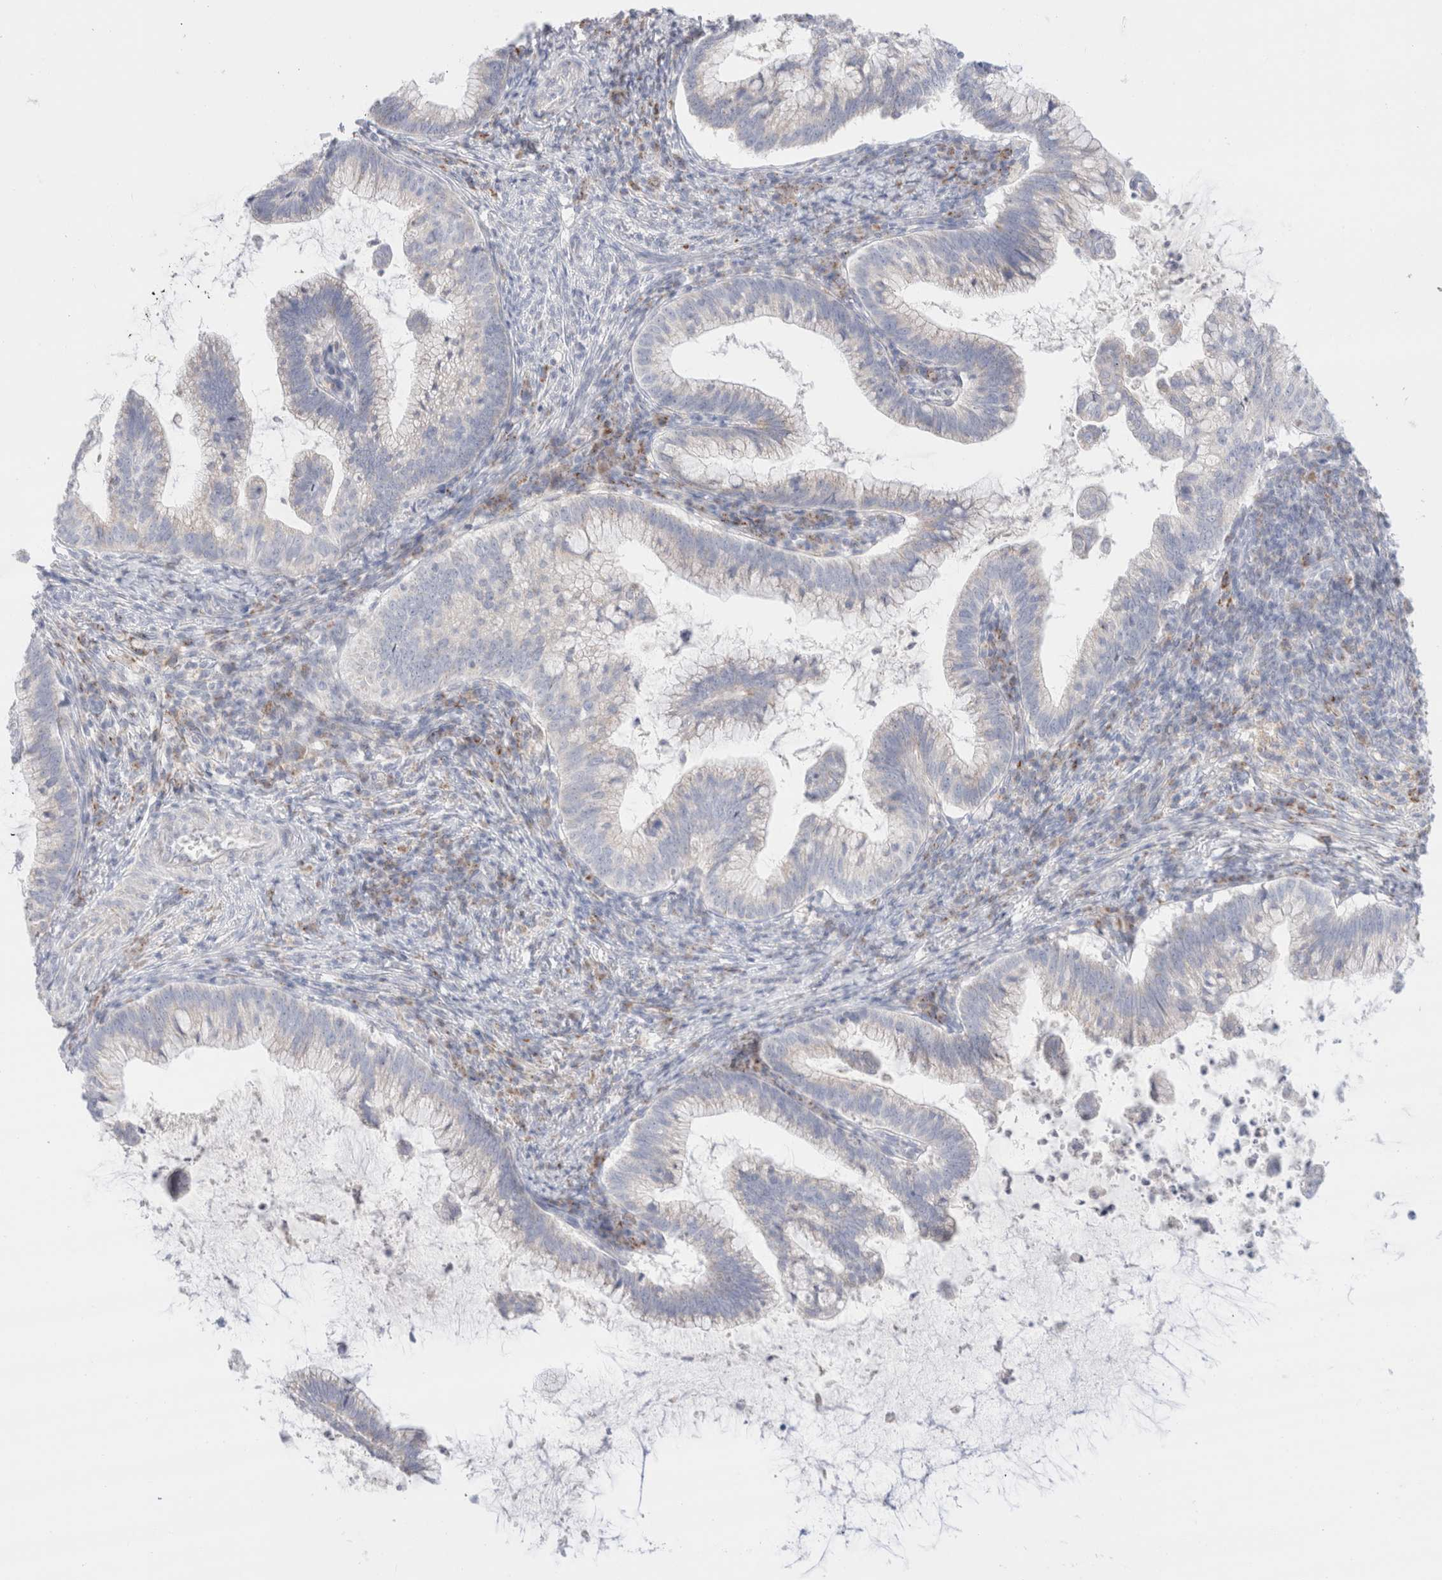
{"staining": {"intensity": "negative", "quantity": "none", "location": "none"}, "tissue": "cervical cancer", "cell_type": "Tumor cells", "image_type": "cancer", "snomed": [{"axis": "morphology", "description": "Adenocarcinoma, NOS"}, {"axis": "topography", "description": "Cervix"}], "caption": "This is an immunohistochemistry (IHC) micrograph of human cervical cancer (adenocarcinoma). There is no staining in tumor cells.", "gene": "ATP6V1C1", "patient": {"sex": "female", "age": 36}}